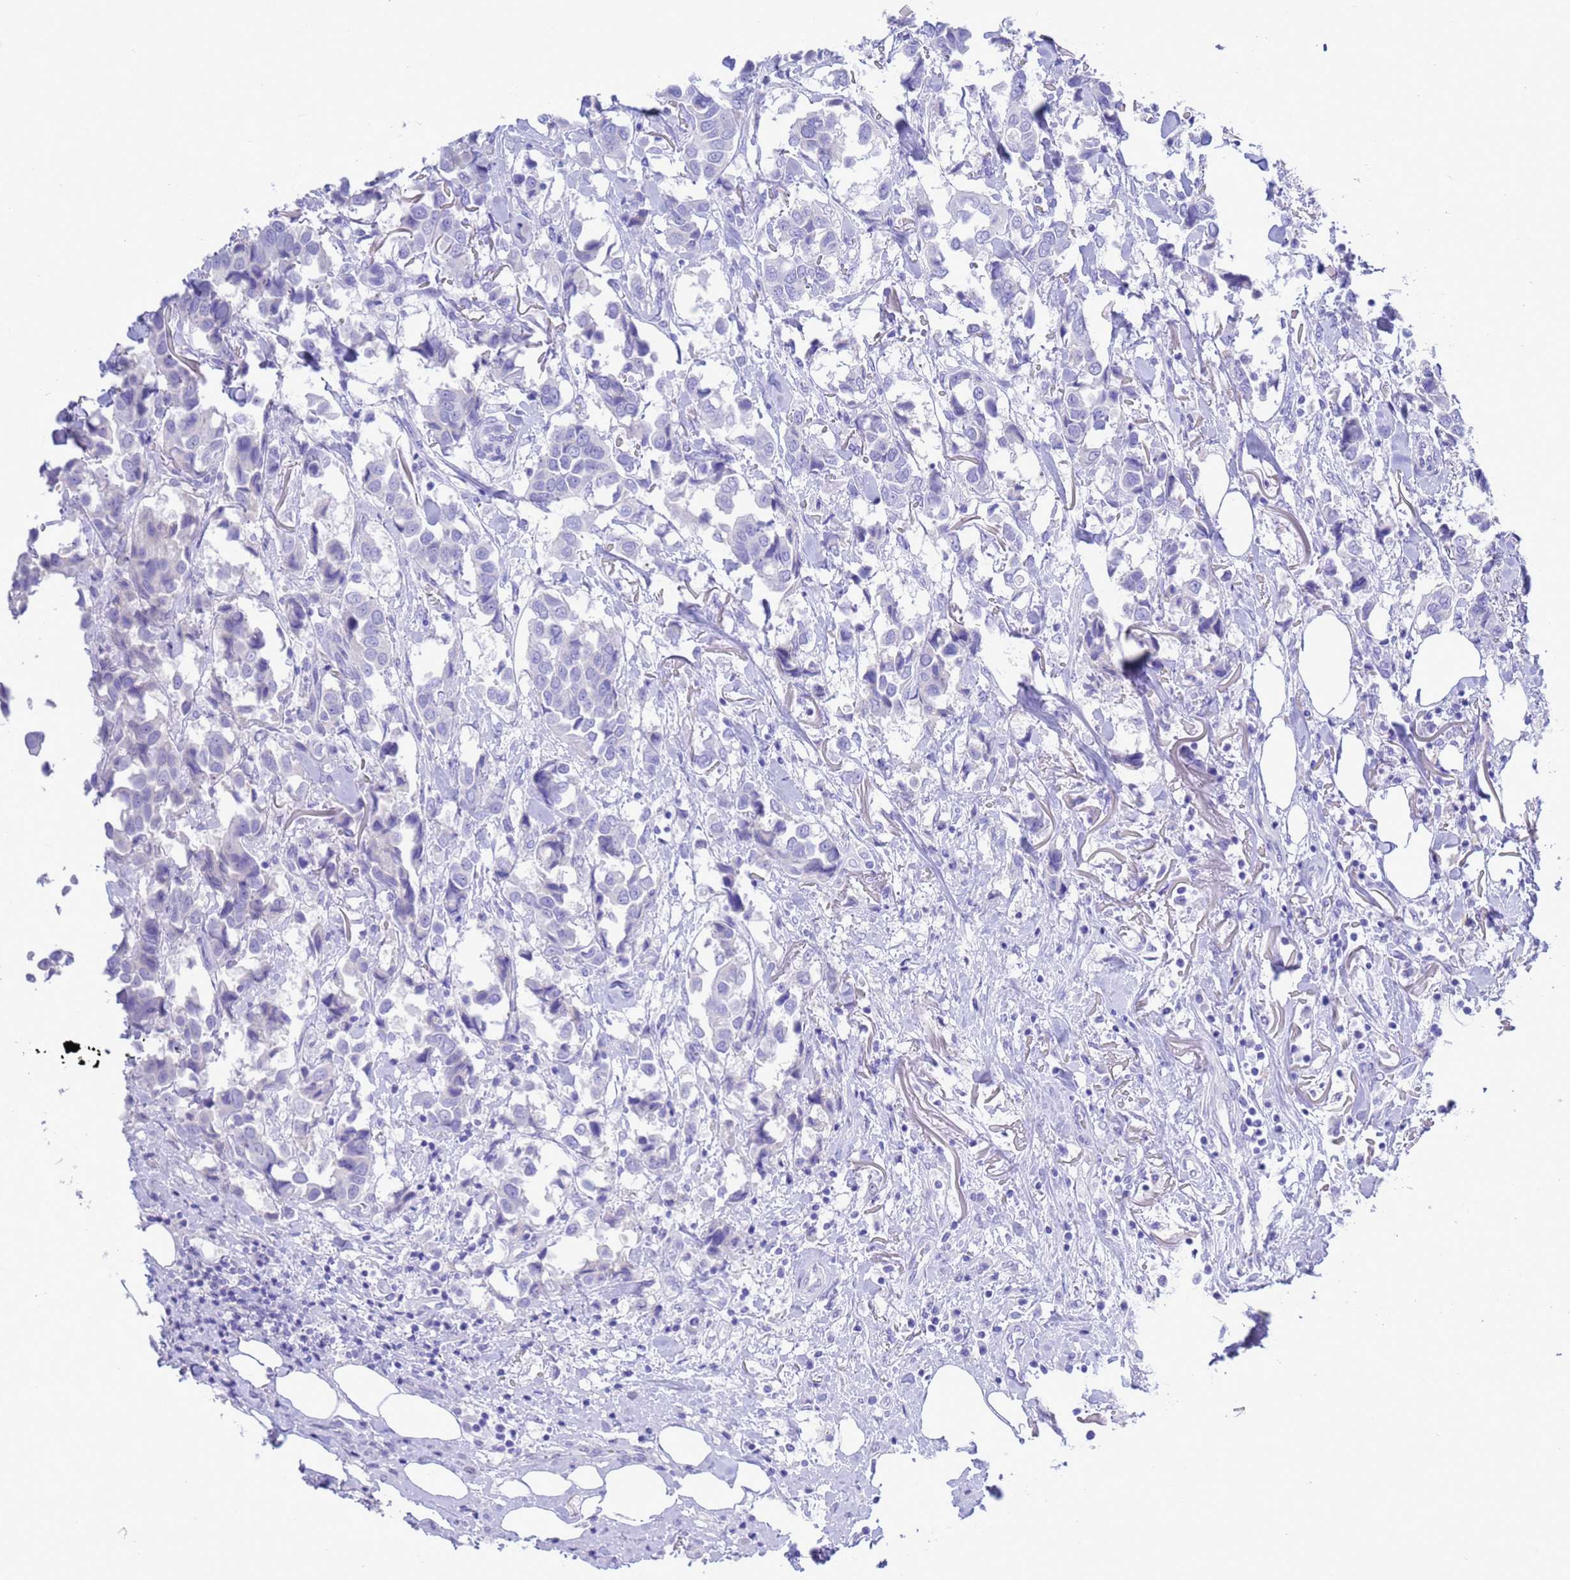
{"staining": {"intensity": "negative", "quantity": "none", "location": "none"}, "tissue": "breast cancer", "cell_type": "Tumor cells", "image_type": "cancer", "snomed": [{"axis": "morphology", "description": "Duct carcinoma"}, {"axis": "topography", "description": "Breast"}], "caption": "This image is of breast cancer stained with immunohistochemistry to label a protein in brown with the nuclei are counter-stained blue. There is no staining in tumor cells.", "gene": "GSTM1", "patient": {"sex": "female", "age": 80}}